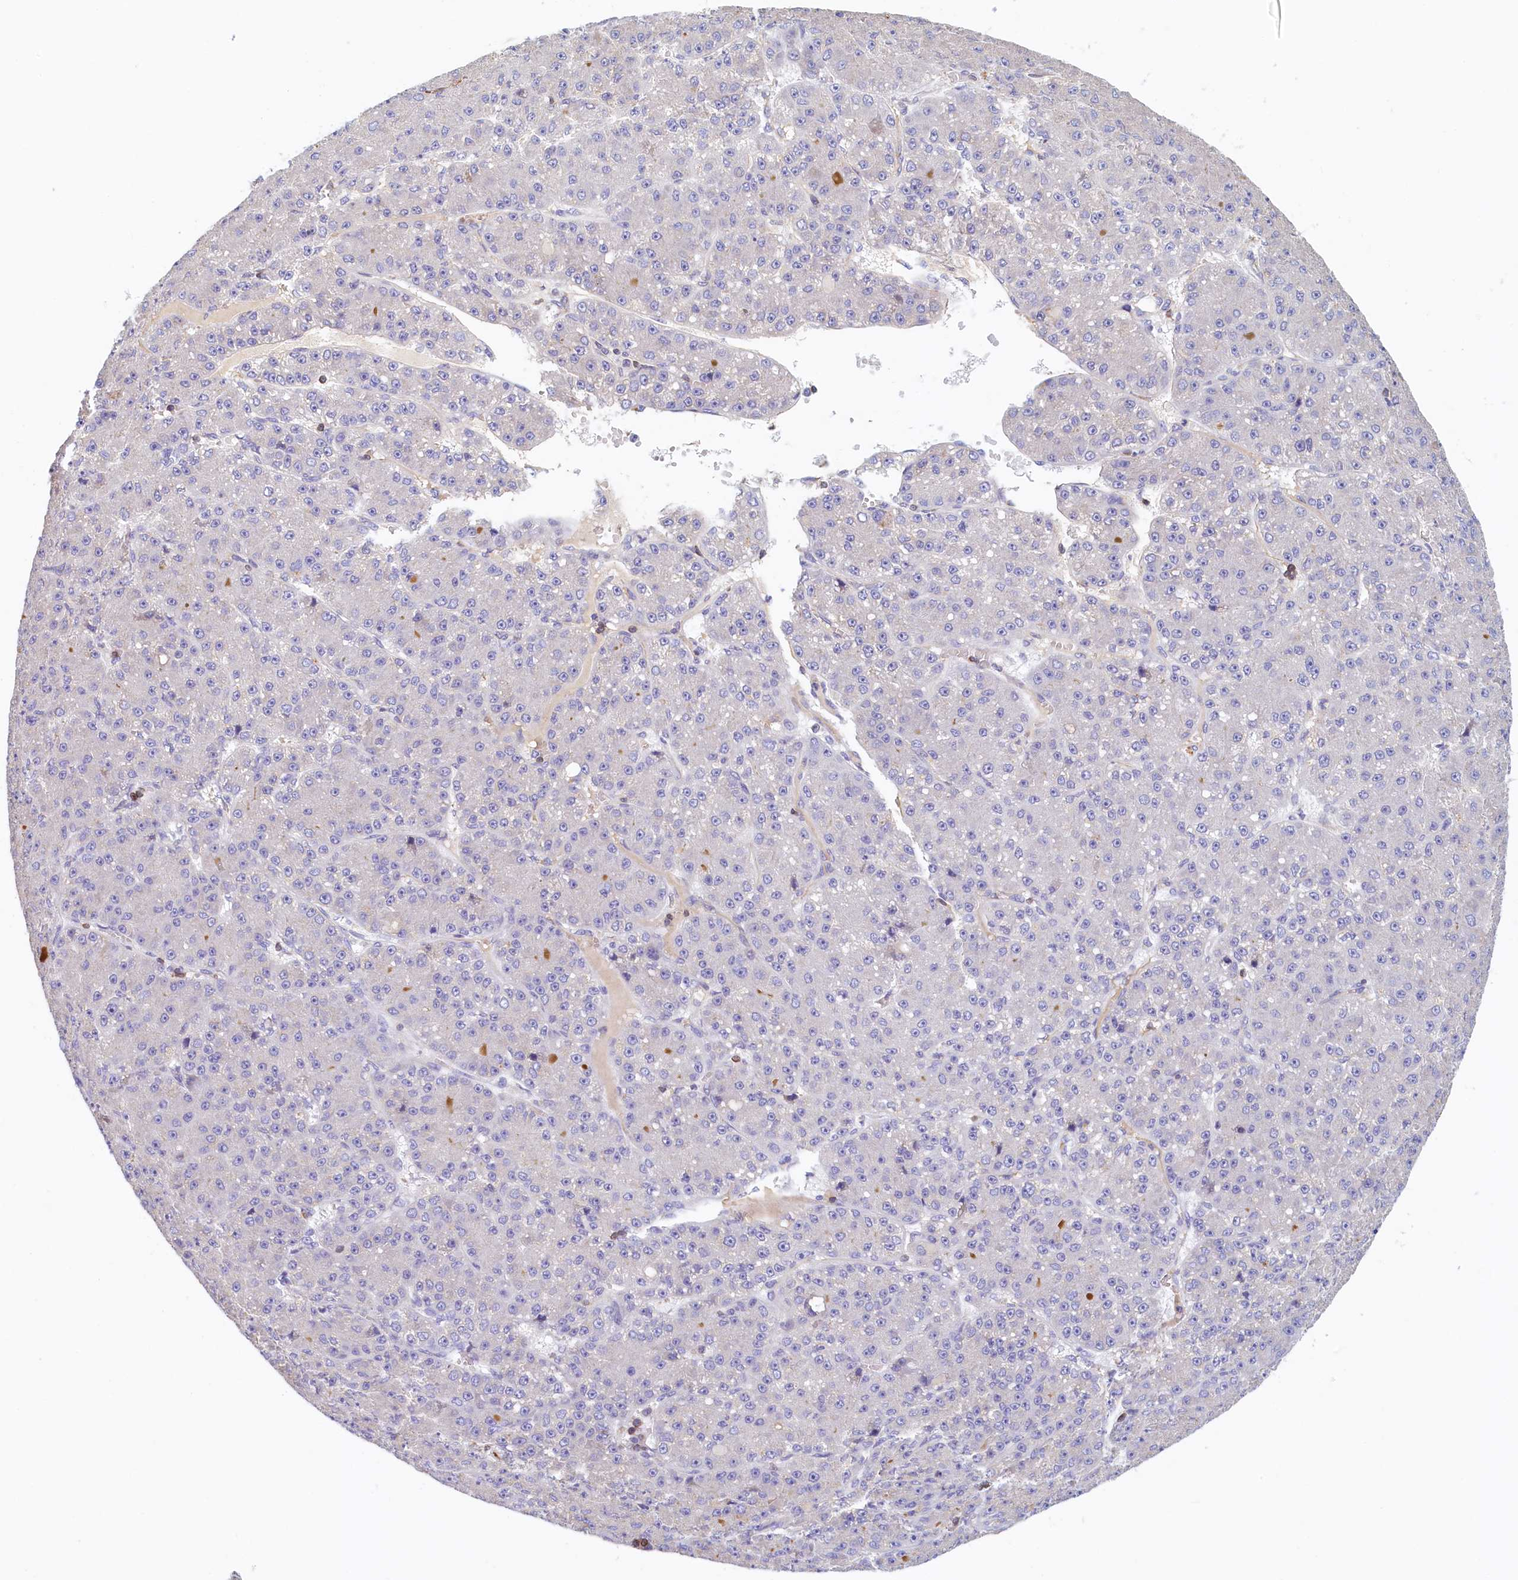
{"staining": {"intensity": "negative", "quantity": "none", "location": "none"}, "tissue": "liver cancer", "cell_type": "Tumor cells", "image_type": "cancer", "snomed": [{"axis": "morphology", "description": "Carcinoma, Hepatocellular, NOS"}, {"axis": "topography", "description": "Liver"}], "caption": "The histopathology image shows no significant expression in tumor cells of hepatocellular carcinoma (liver).", "gene": "TRAF3IP3", "patient": {"sex": "male", "age": 67}}